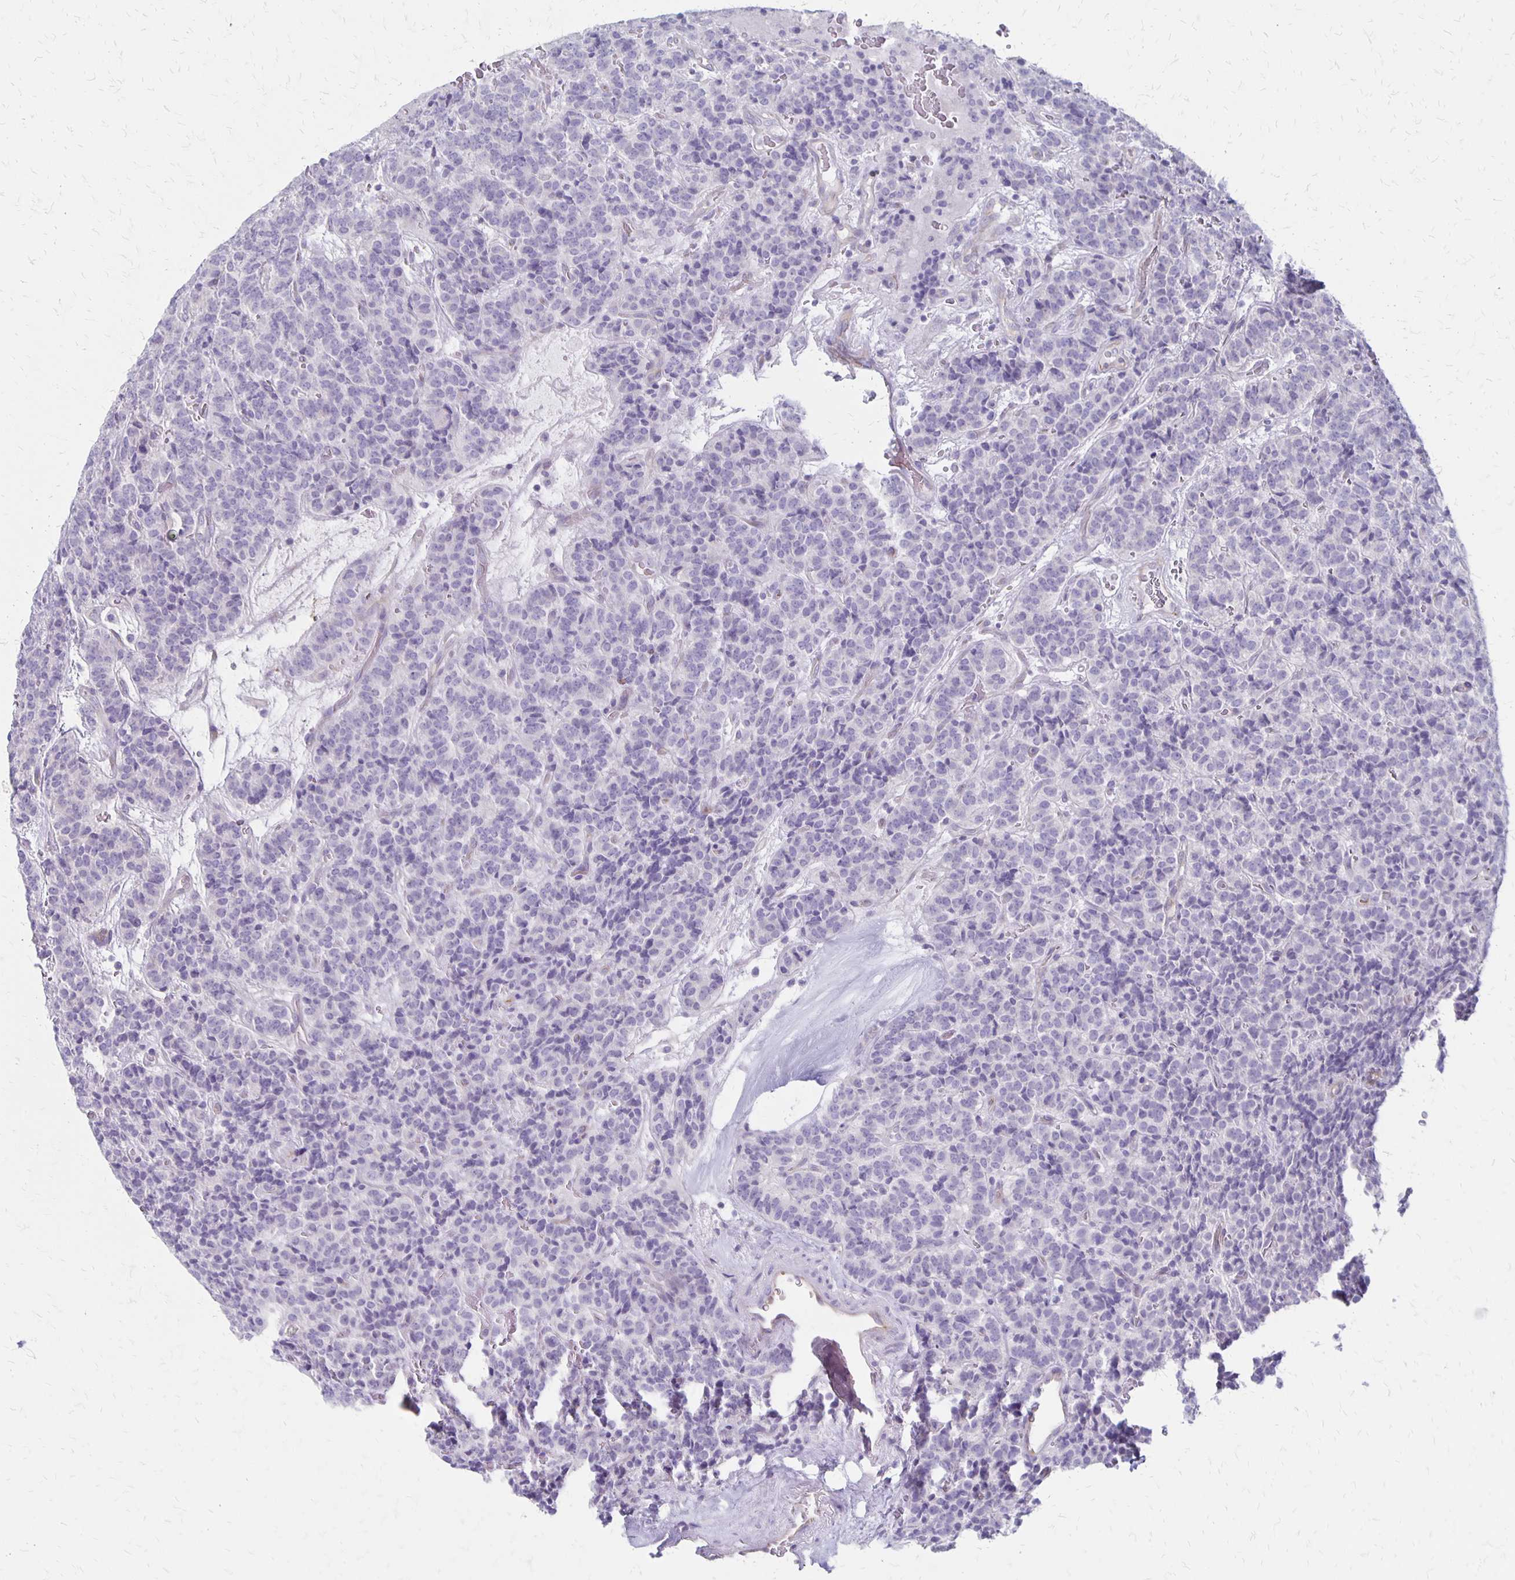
{"staining": {"intensity": "negative", "quantity": "none", "location": "none"}, "tissue": "carcinoid", "cell_type": "Tumor cells", "image_type": "cancer", "snomed": [{"axis": "morphology", "description": "Carcinoid, malignant, NOS"}, {"axis": "topography", "description": "Pancreas"}], "caption": "Histopathology image shows no protein expression in tumor cells of carcinoid (malignant) tissue.", "gene": "HOMER1", "patient": {"sex": "male", "age": 36}}